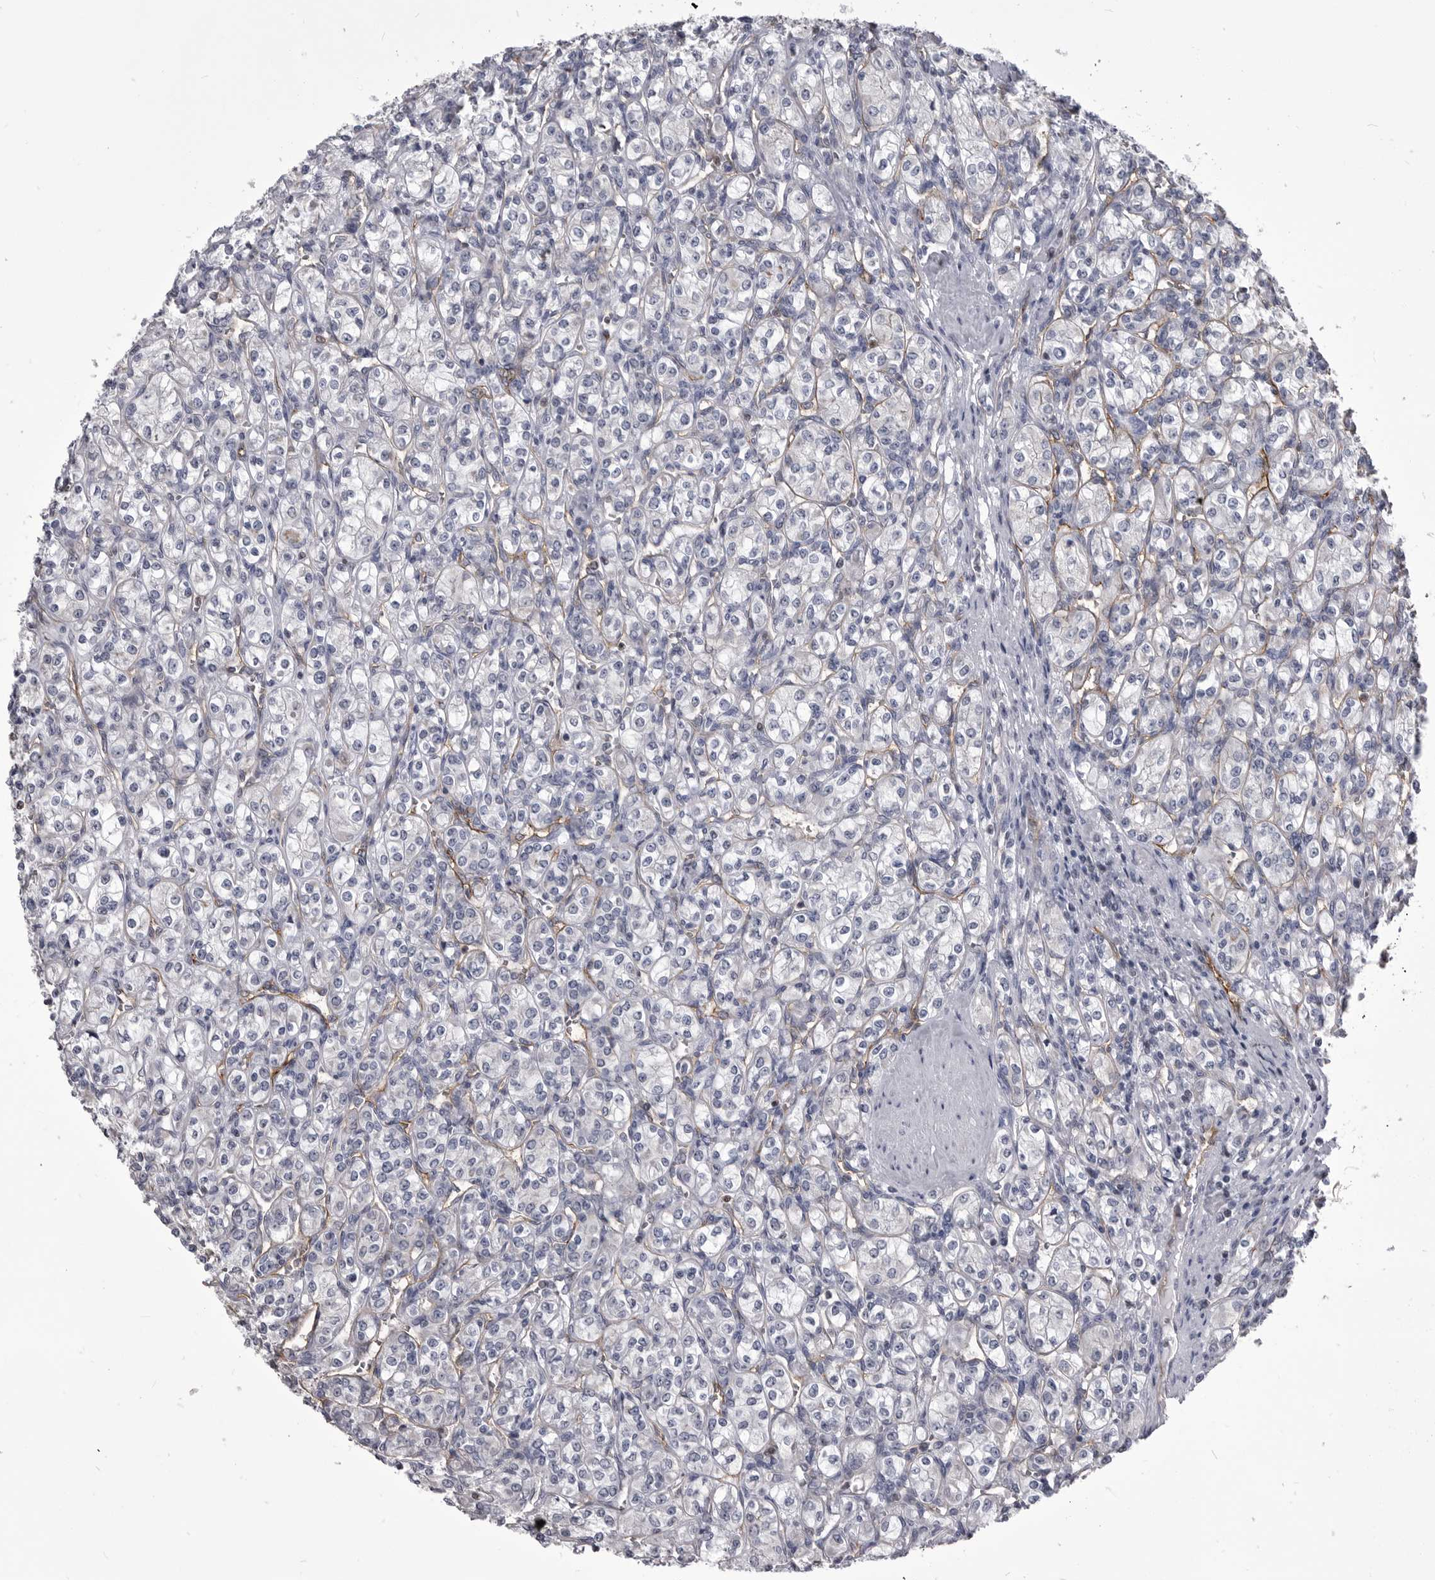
{"staining": {"intensity": "negative", "quantity": "none", "location": "none"}, "tissue": "renal cancer", "cell_type": "Tumor cells", "image_type": "cancer", "snomed": [{"axis": "morphology", "description": "Adenocarcinoma, NOS"}, {"axis": "topography", "description": "Kidney"}], "caption": "A micrograph of human renal cancer is negative for staining in tumor cells.", "gene": "OPLAH", "patient": {"sex": "male", "age": 77}}